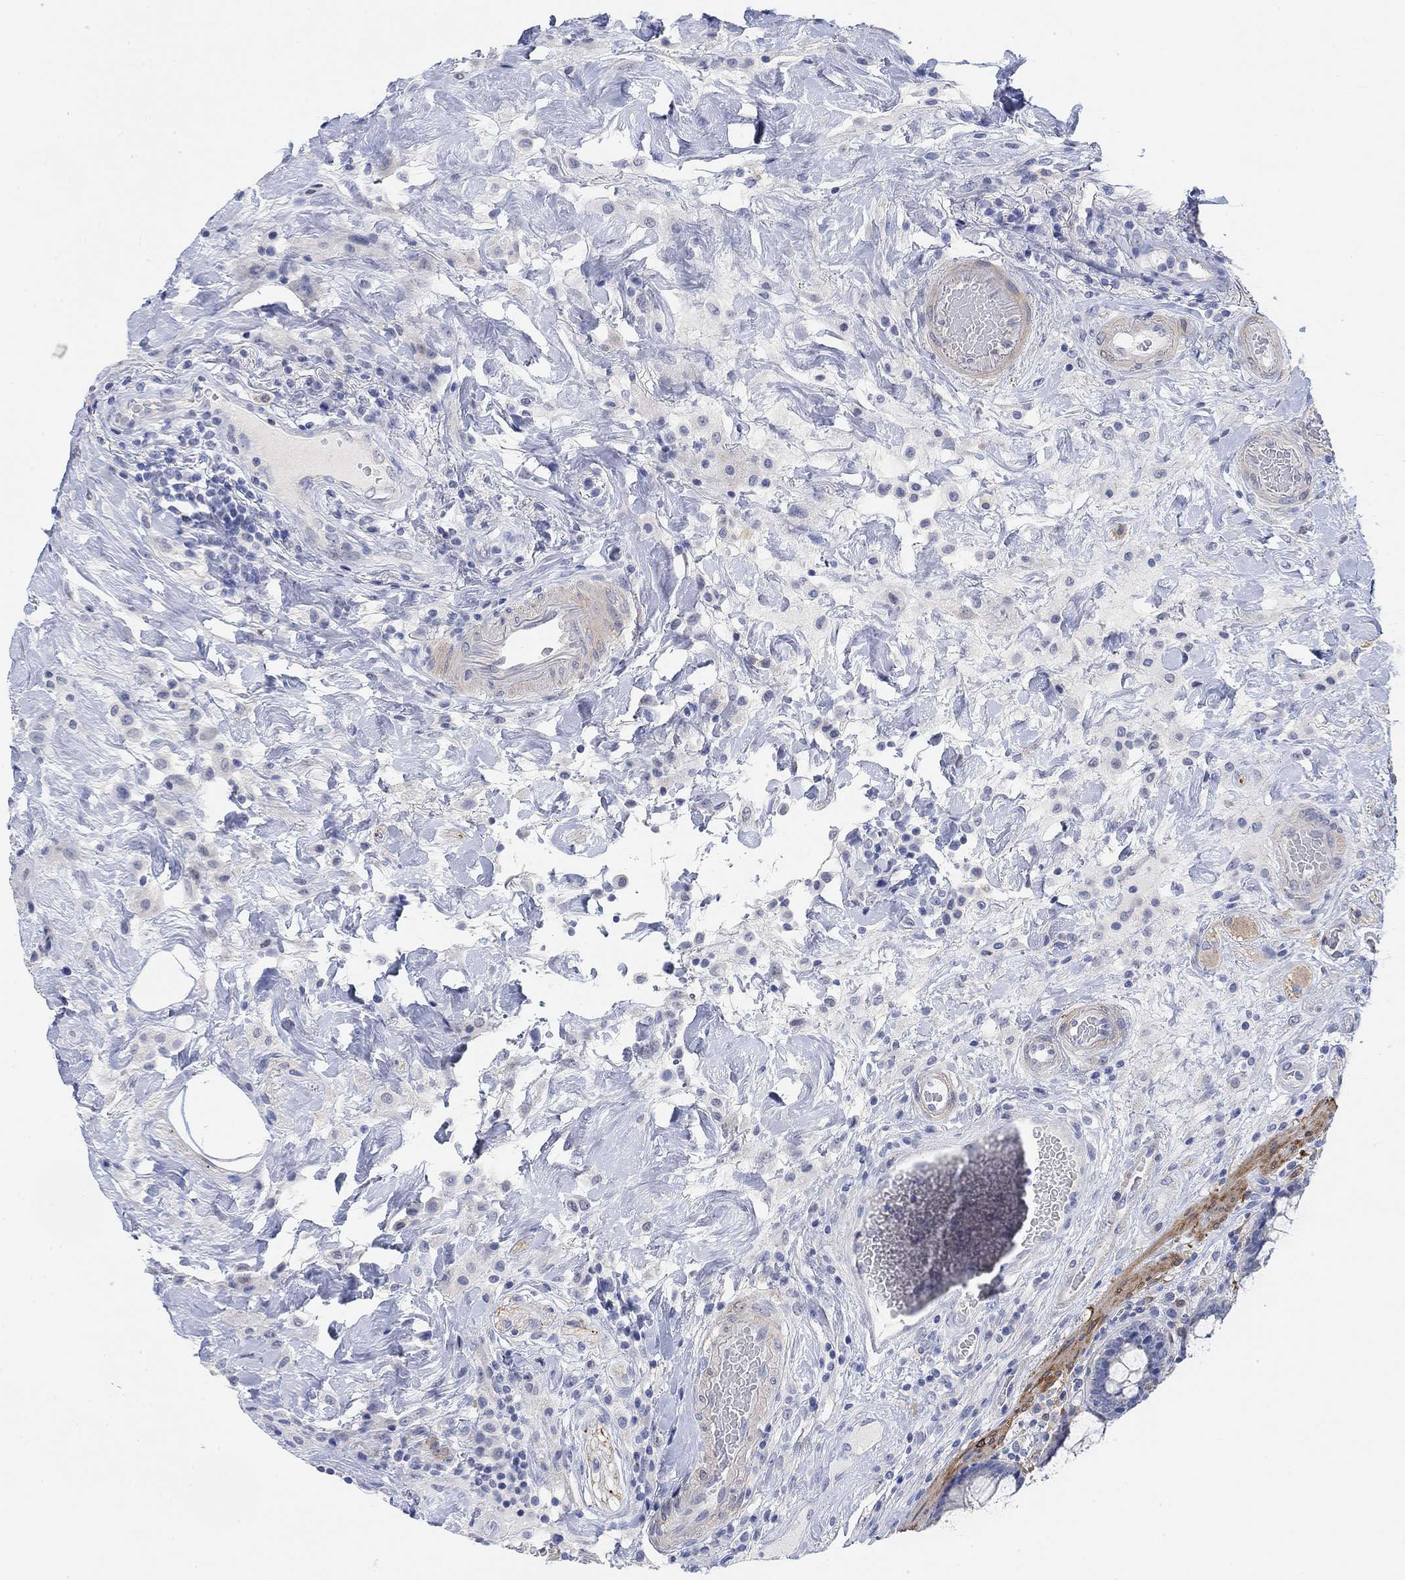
{"staining": {"intensity": "negative", "quantity": "none", "location": "none"}, "tissue": "colorectal cancer", "cell_type": "Tumor cells", "image_type": "cancer", "snomed": [{"axis": "morphology", "description": "Adenocarcinoma, NOS"}, {"axis": "topography", "description": "Colon"}], "caption": "Protein analysis of adenocarcinoma (colorectal) displays no significant expression in tumor cells.", "gene": "VAT1L", "patient": {"sex": "female", "age": 69}}